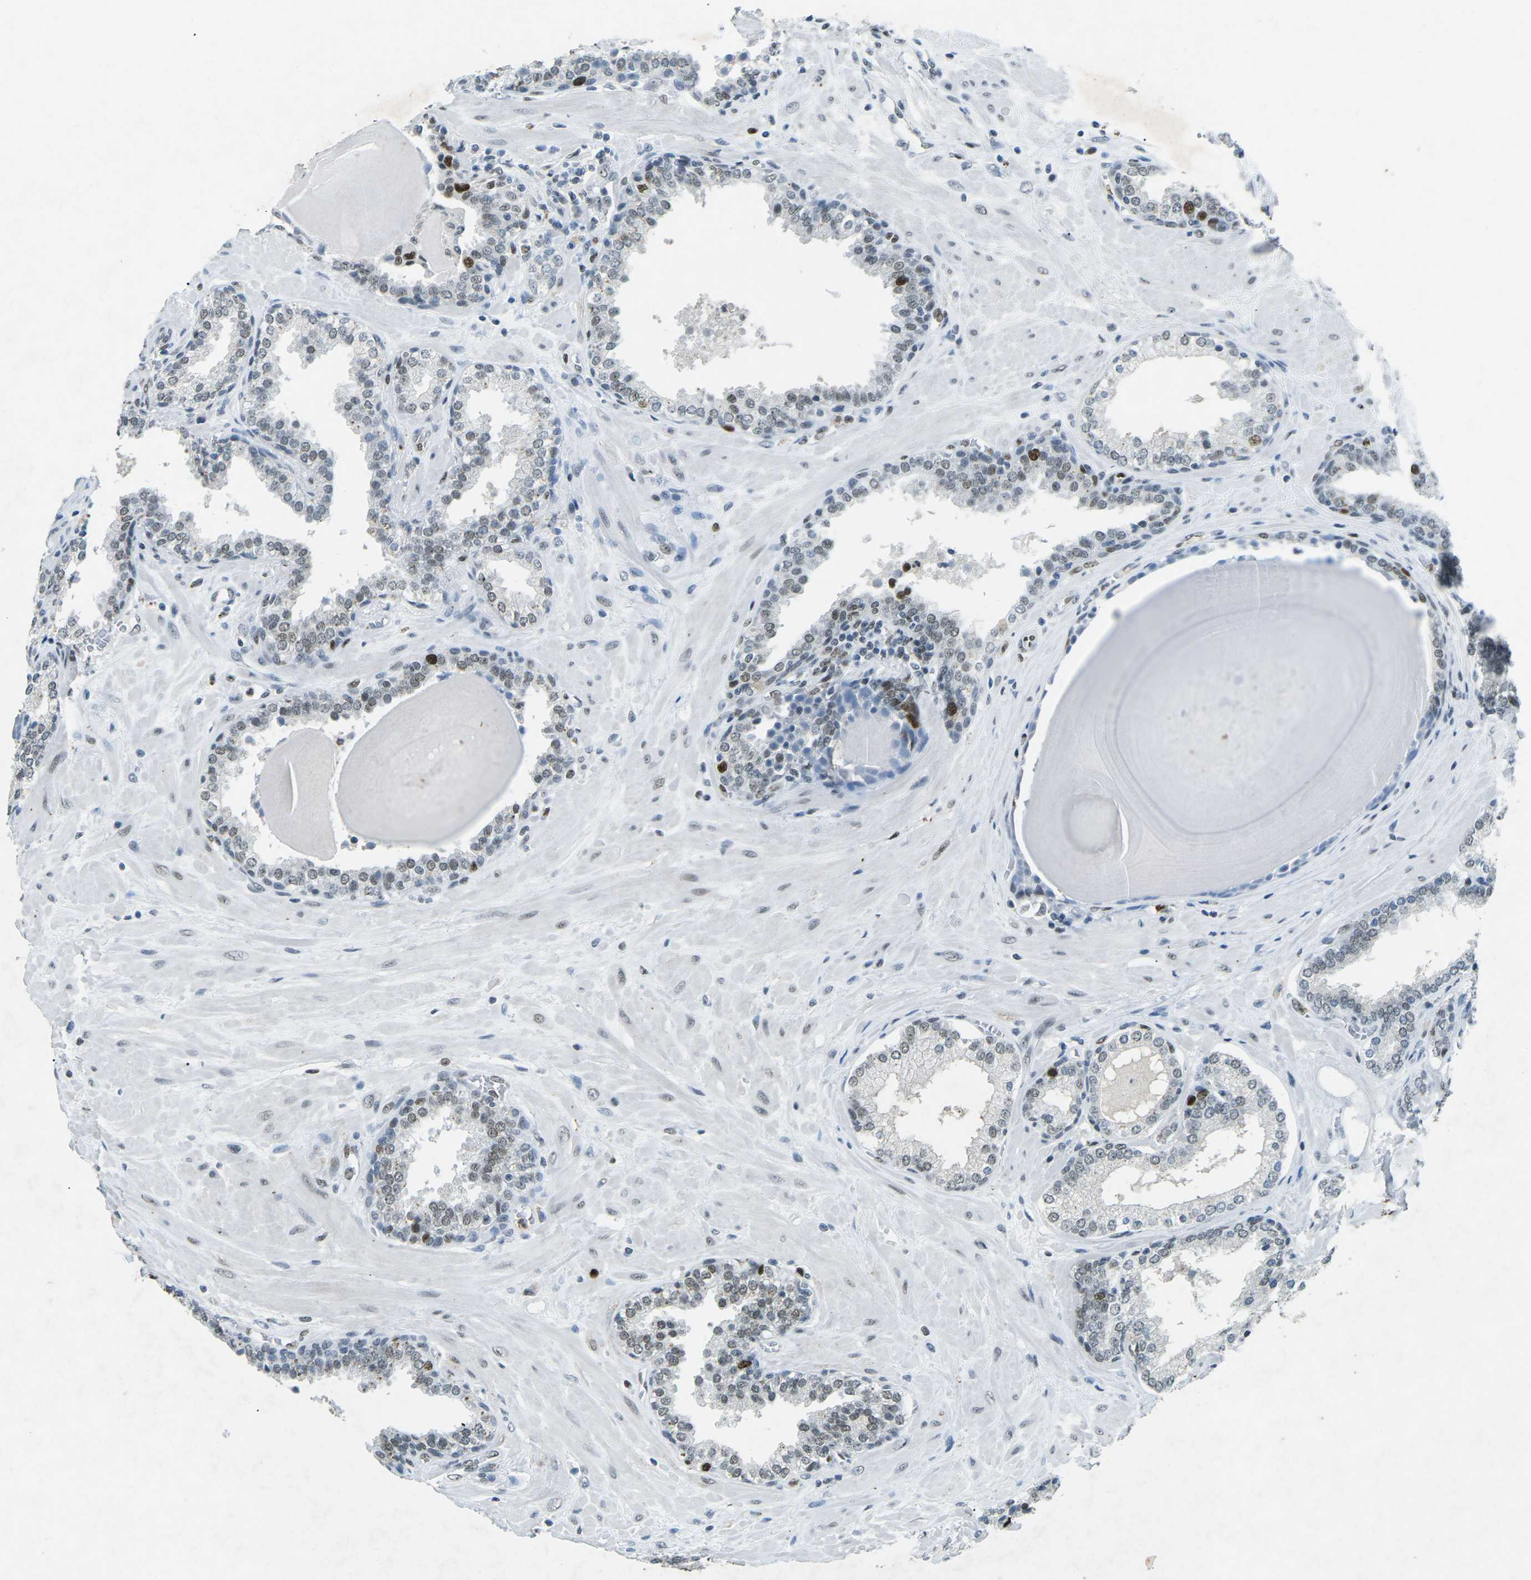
{"staining": {"intensity": "strong", "quantity": "<25%", "location": "nuclear"}, "tissue": "prostate", "cell_type": "Glandular cells", "image_type": "normal", "snomed": [{"axis": "morphology", "description": "Normal tissue, NOS"}, {"axis": "topography", "description": "Prostate"}], "caption": "Protein analysis of normal prostate exhibits strong nuclear staining in about <25% of glandular cells. (DAB IHC, brown staining for protein, blue staining for nuclei).", "gene": "RB1", "patient": {"sex": "male", "age": 51}}